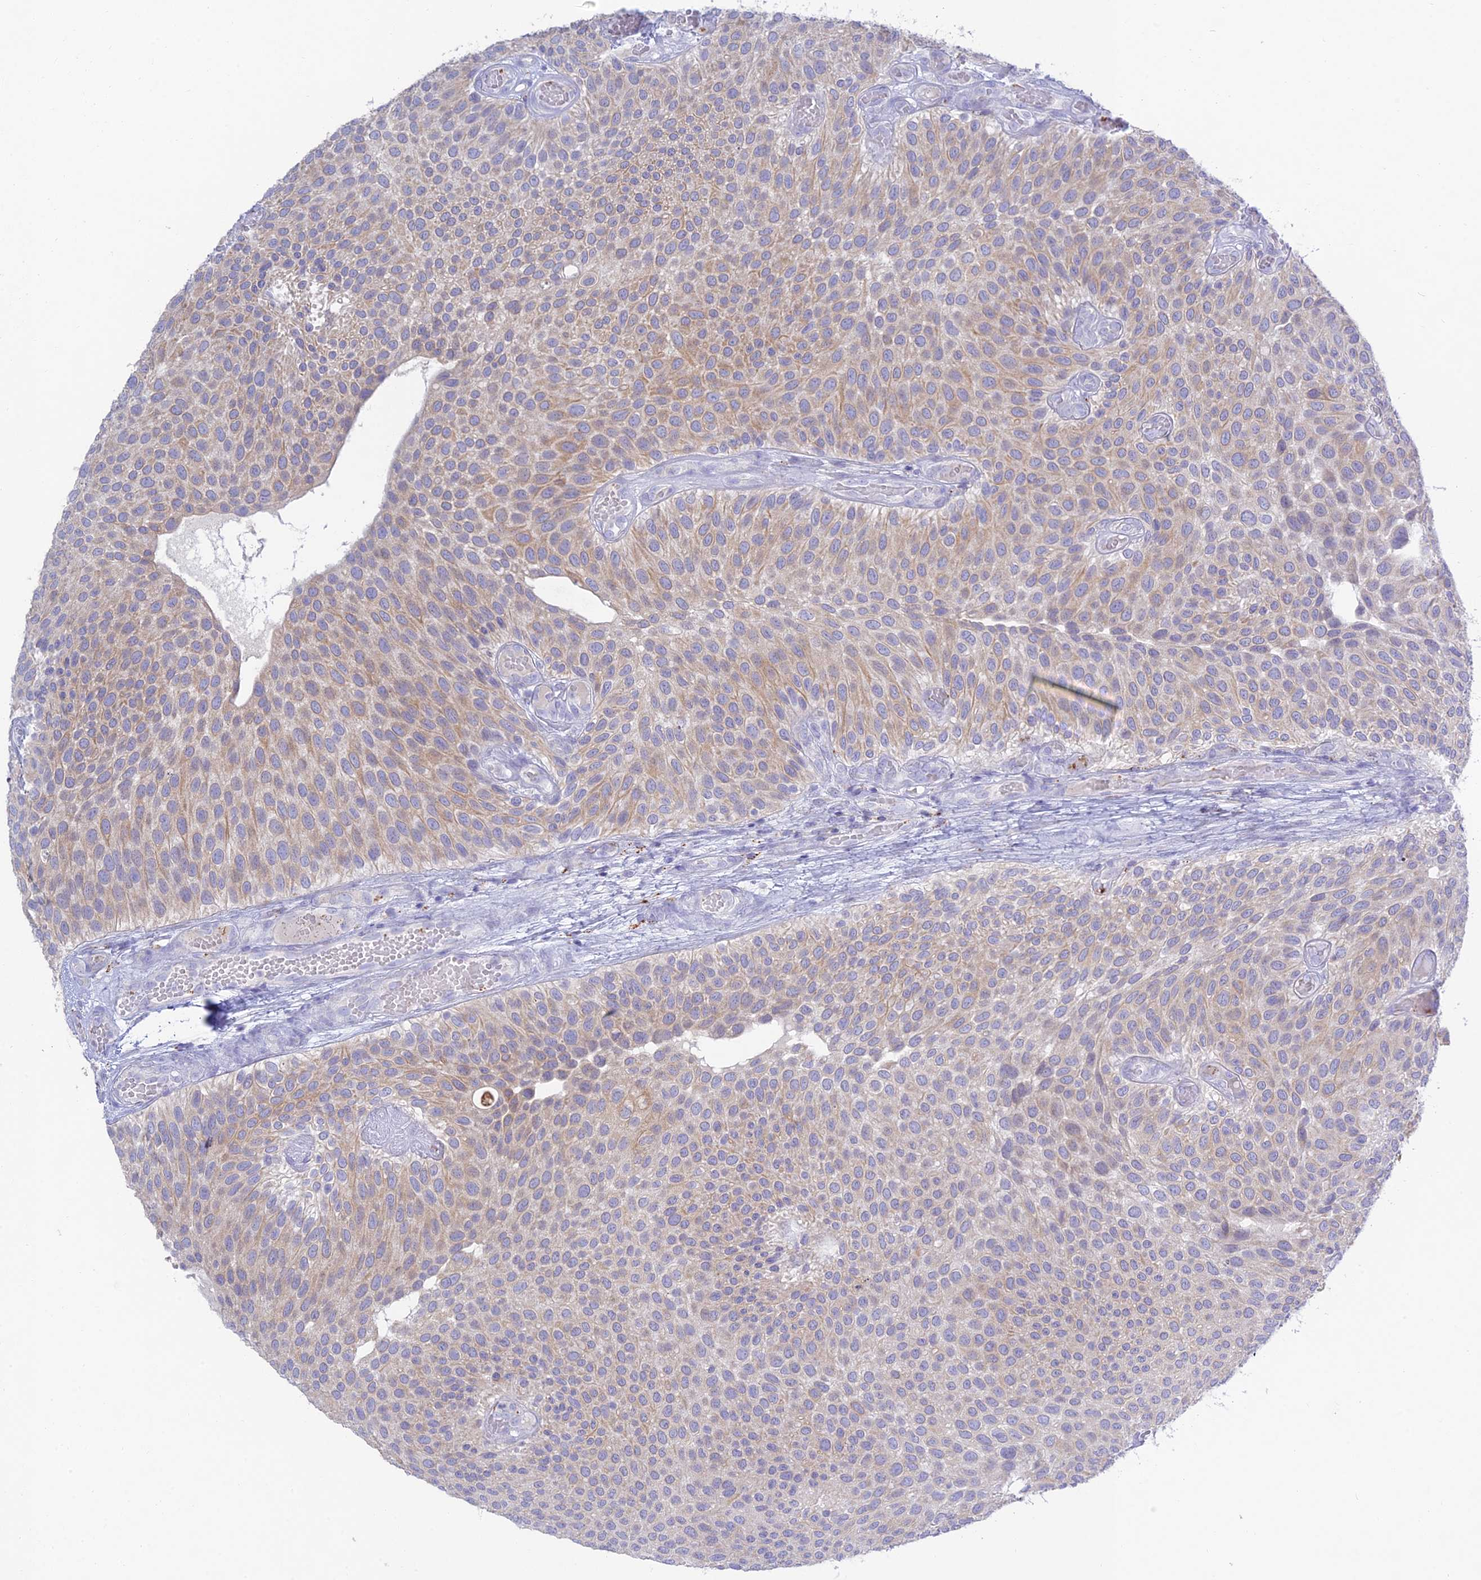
{"staining": {"intensity": "moderate", "quantity": "25%-75%", "location": "cytoplasmic/membranous"}, "tissue": "urothelial cancer", "cell_type": "Tumor cells", "image_type": "cancer", "snomed": [{"axis": "morphology", "description": "Urothelial carcinoma, Low grade"}, {"axis": "topography", "description": "Urinary bladder"}], "caption": "Immunohistochemical staining of urothelial cancer displays medium levels of moderate cytoplasmic/membranous expression in about 25%-75% of tumor cells. (DAB IHC with brightfield microscopy, high magnification).", "gene": "TMEM40", "patient": {"sex": "male", "age": 89}}